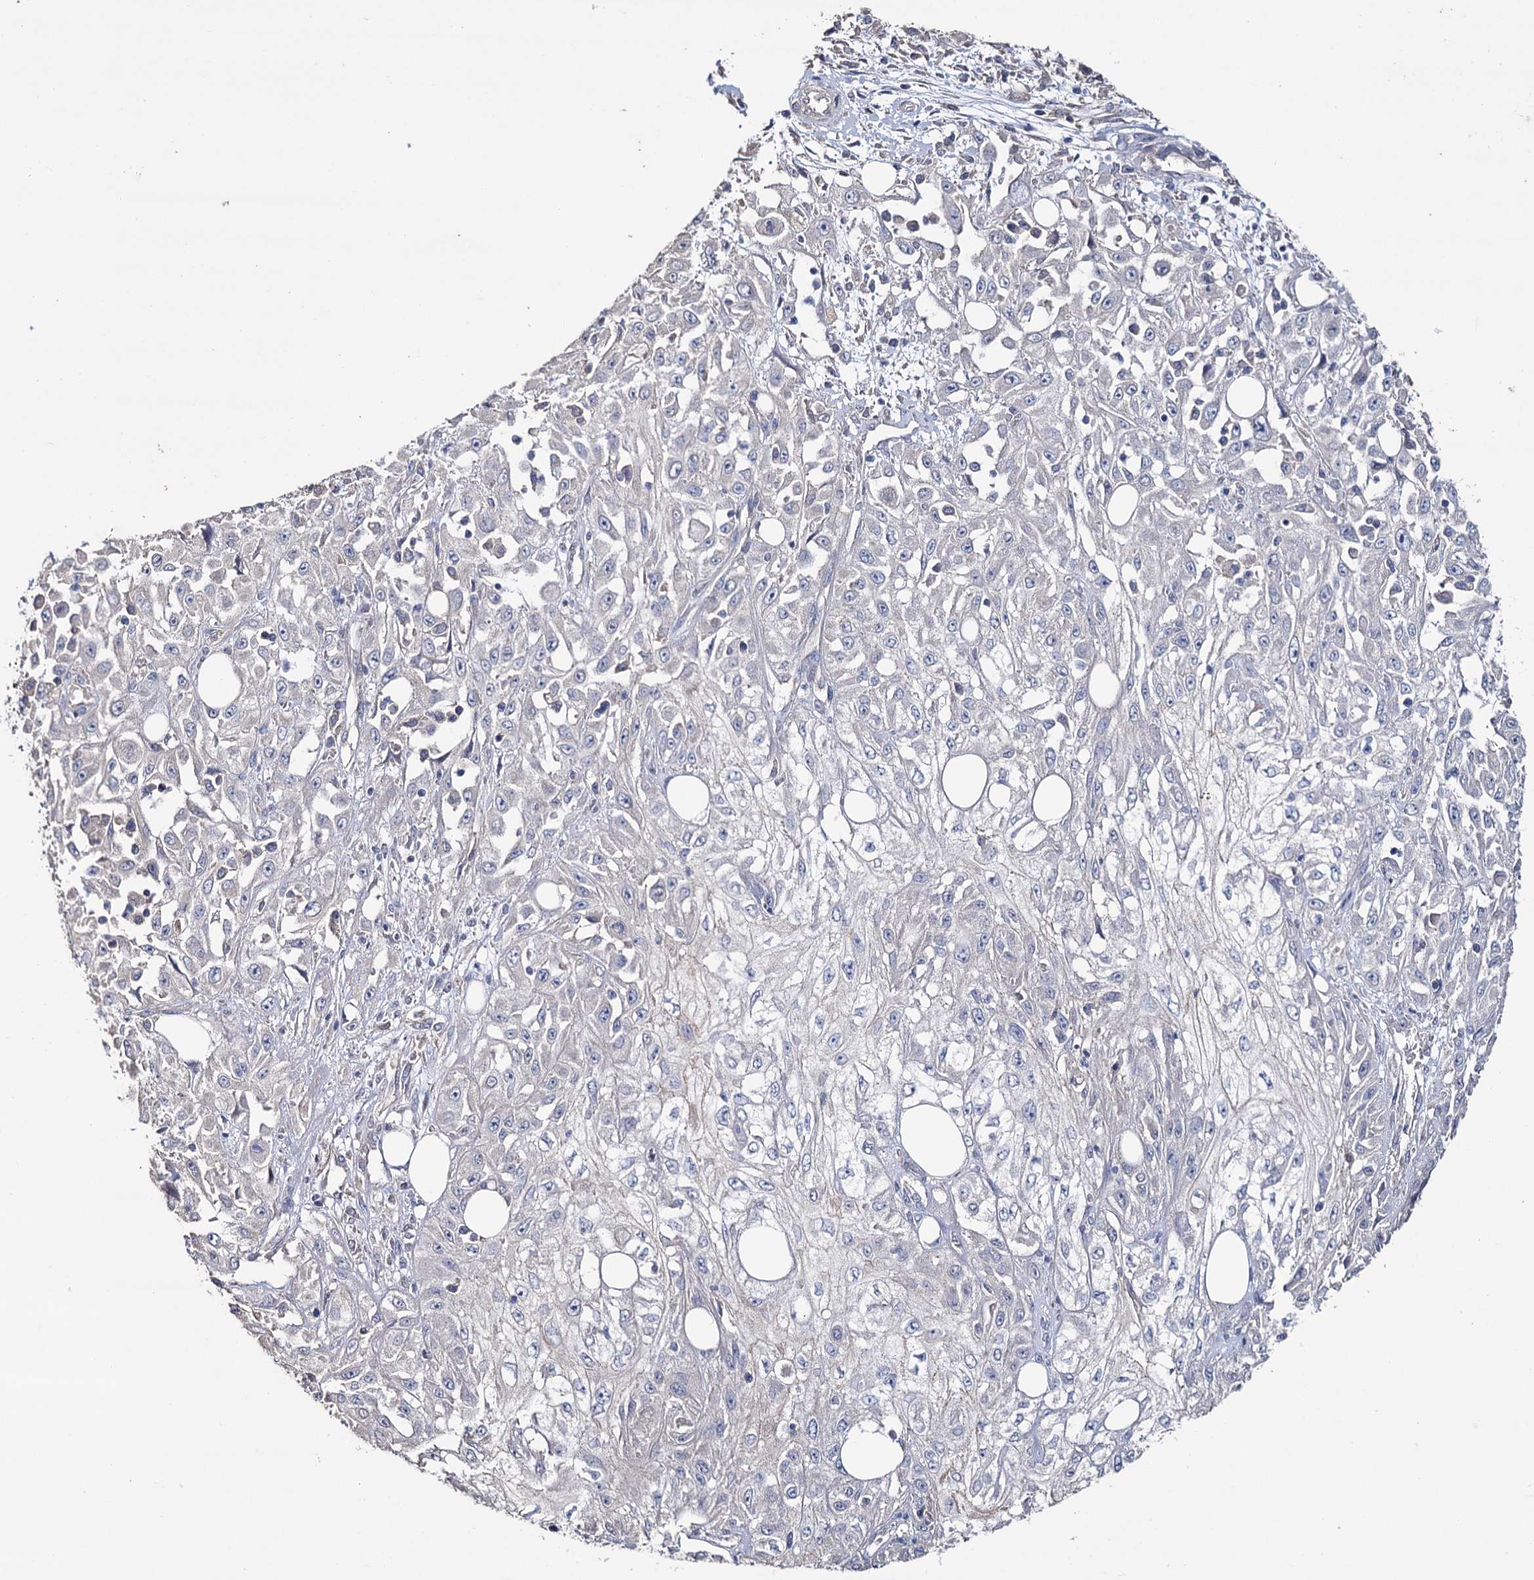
{"staining": {"intensity": "negative", "quantity": "none", "location": "none"}, "tissue": "skin cancer", "cell_type": "Tumor cells", "image_type": "cancer", "snomed": [{"axis": "morphology", "description": "Squamous cell carcinoma, NOS"}, {"axis": "morphology", "description": "Squamous cell carcinoma, metastatic, NOS"}, {"axis": "topography", "description": "Skin"}, {"axis": "topography", "description": "Lymph node"}], "caption": "Immunohistochemistry photomicrograph of neoplastic tissue: skin metastatic squamous cell carcinoma stained with DAB exhibits no significant protein staining in tumor cells. The staining was performed using DAB (3,3'-diaminobenzidine) to visualize the protein expression in brown, while the nuclei were stained in blue with hematoxylin (Magnification: 20x).", "gene": "EPB41L5", "patient": {"sex": "male", "age": 75}}